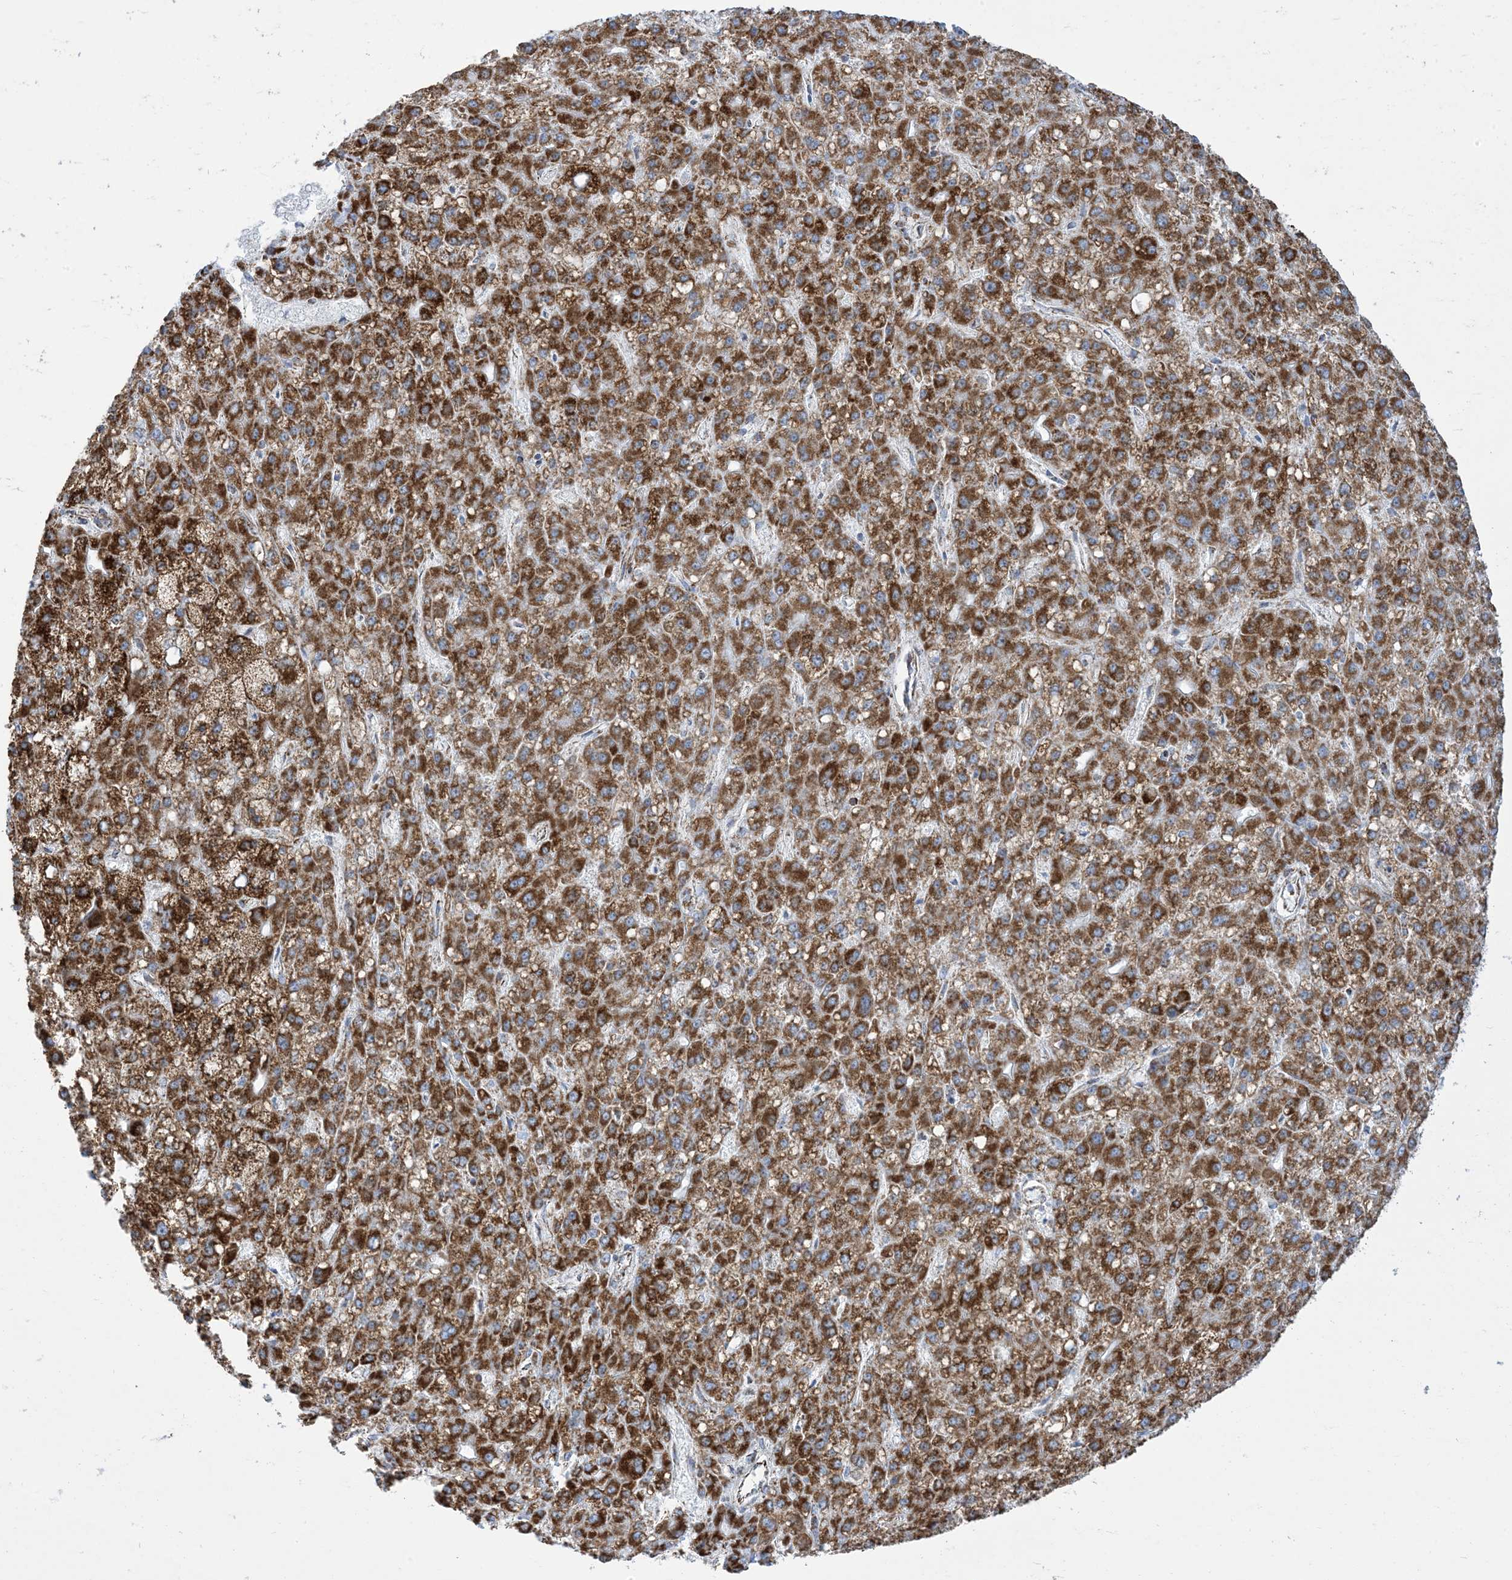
{"staining": {"intensity": "strong", "quantity": ">75%", "location": "cytoplasmic/membranous"}, "tissue": "liver cancer", "cell_type": "Tumor cells", "image_type": "cancer", "snomed": [{"axis": "morphology", "description": "Carcinoma, Hepatocellular, NOS"}, {"axis": "topography", "description": "Liver"}], "caption": "This histopathology image exhibits liver hepatocellular carcinoma stained with immunohistochemistry to label a protein in brown. The cytoplasmic/membranous of tumor cells show strong positivity for the protein. Nuclei are counter-stained blue.", "gene": "SAMM50", "patient": {"sex": "male", "age": 67}}